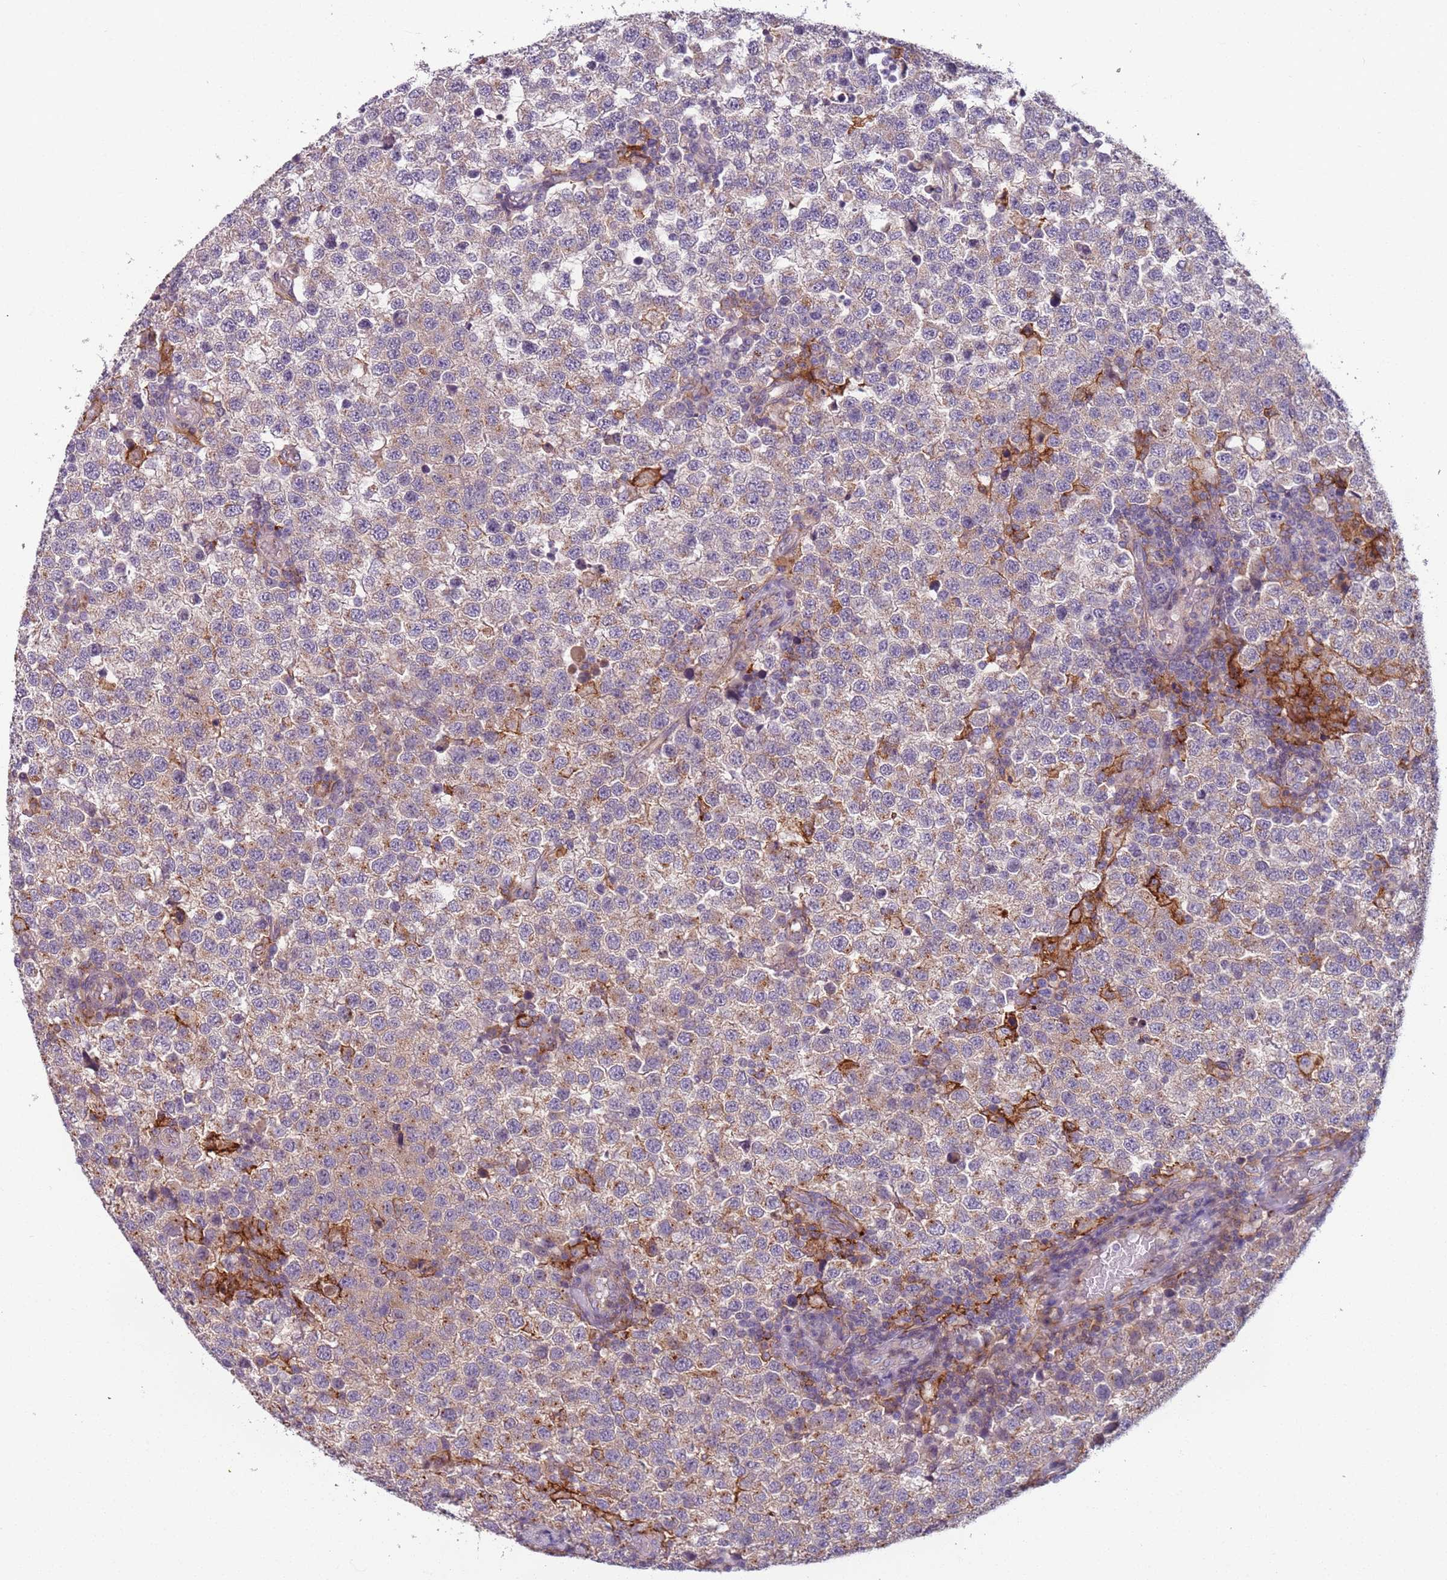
{"staining": {"intensity": "weak", "quantity": "25%-75%", "location": "cytoplasmic/membranous"}, "tissue": "testis cancer", "cell_type": "Tumor cells", "image_type": "cancer", "snomed": [{"axis": "morphology", "description": "Seminoma, NOS"}, {"axis": "topography", "description": "Testis"}], "caption": "Immunohistochemical staining of human seminoma (testis) exhibits low levels of weak cytoplasmic/membranous positivity in approximately 25%-75% of tumor cells. (DAB = brown stain, brightfield microscopy at high magnification).", "gene": "AKTIP", "patient": {"sex": "male", "age": 34}}